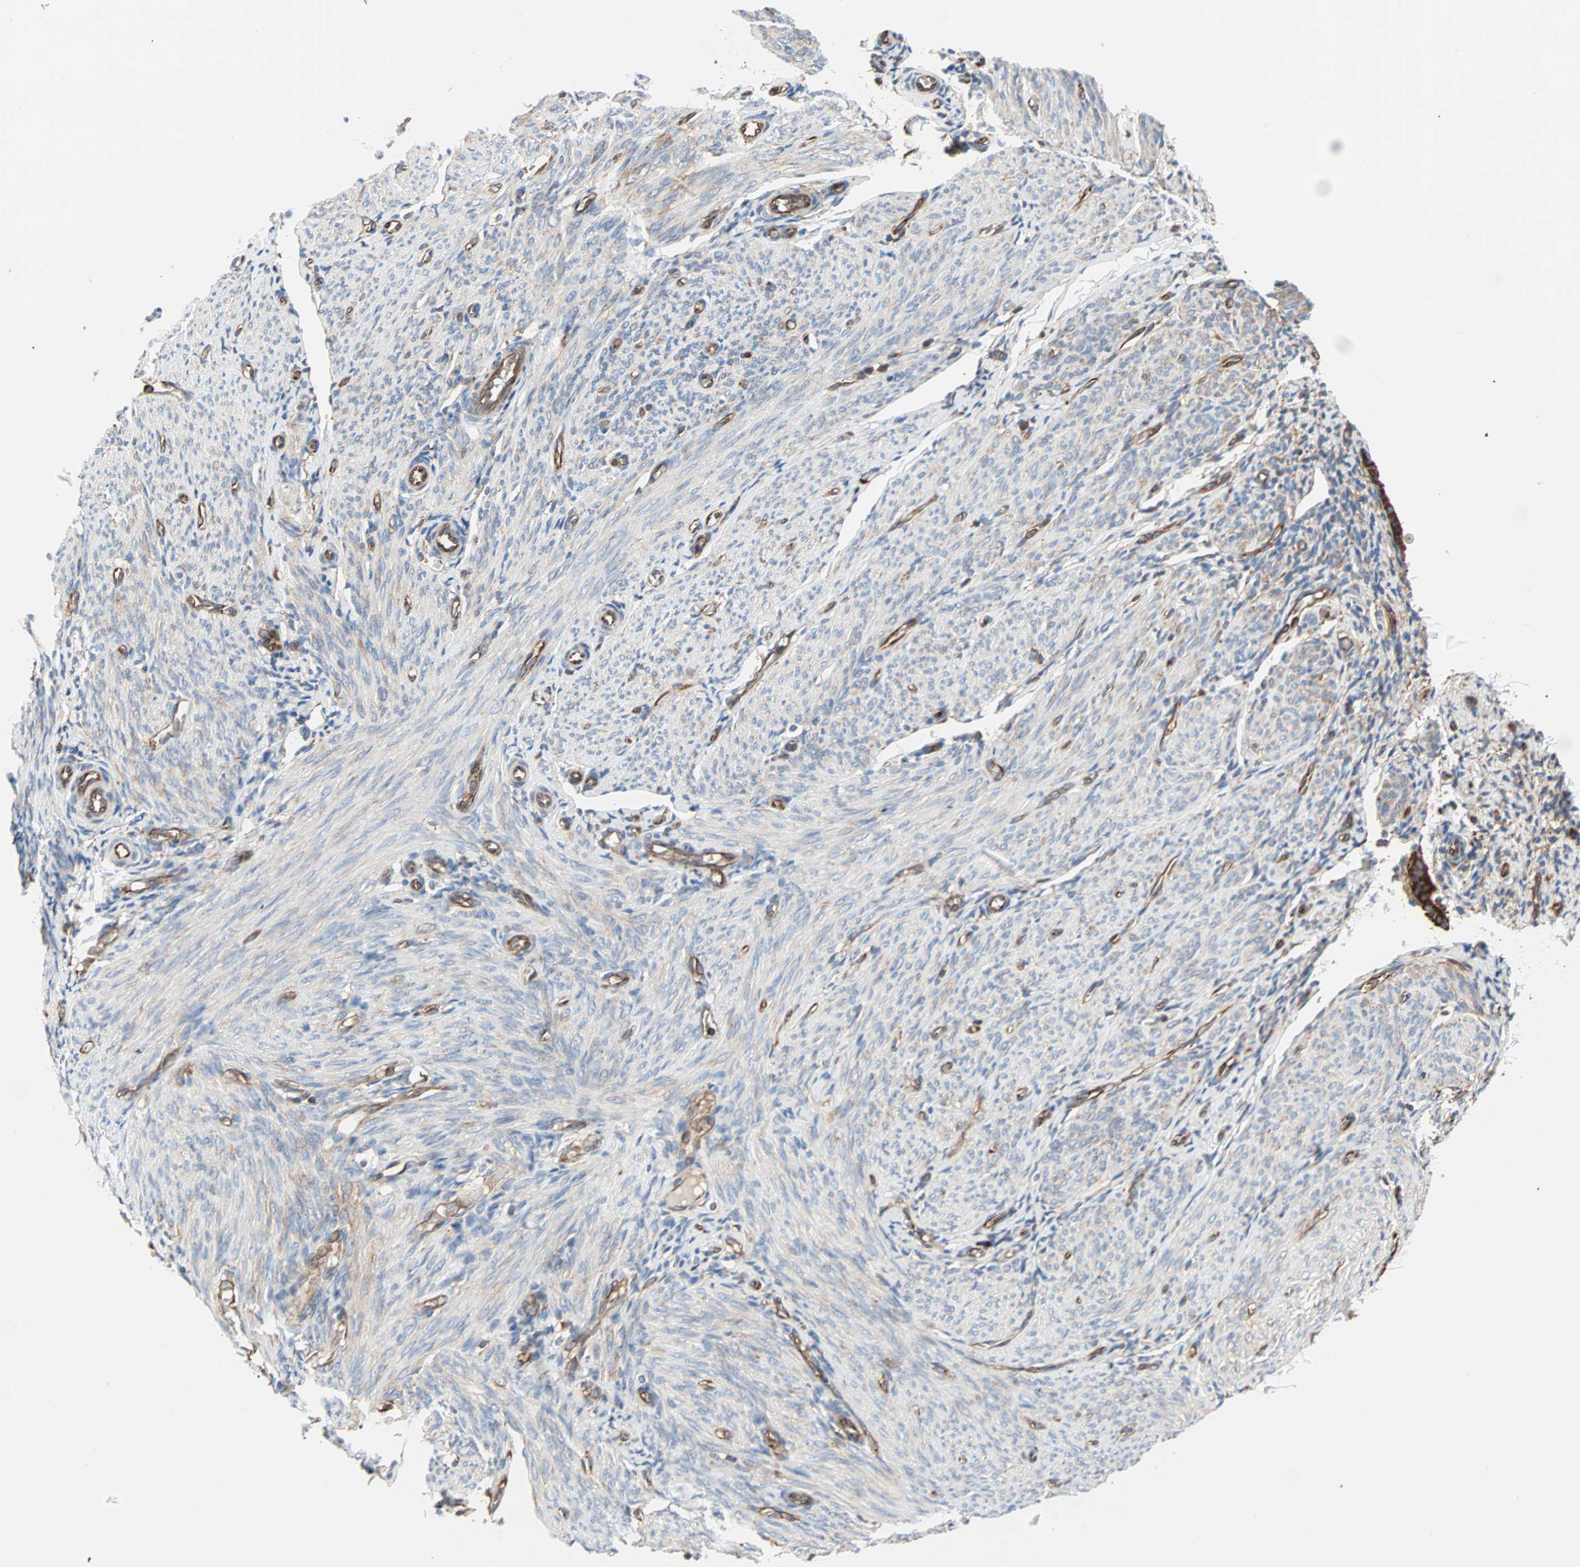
{"staining": {"intensity": "moderate", "quantity": ">75%", "location": "cytoplasmic/membranous"}, "tissue": "endometrium", "cell_type": "Cells in endometrial stroma", "image_type": "normal", "snomed": [{"axis": "morphology", "description": "Normal tissue, NOS"}, {"axis": "topography", "description": "Endometrium"}], "caption": "Cells in endometrial stroma demonstrate moderate cytoplasmic/membranous positivity in approximately >75% of cells in benign endometrium.", "gene": "EEF2", "patient": {"sex": "female", "age": 61}}